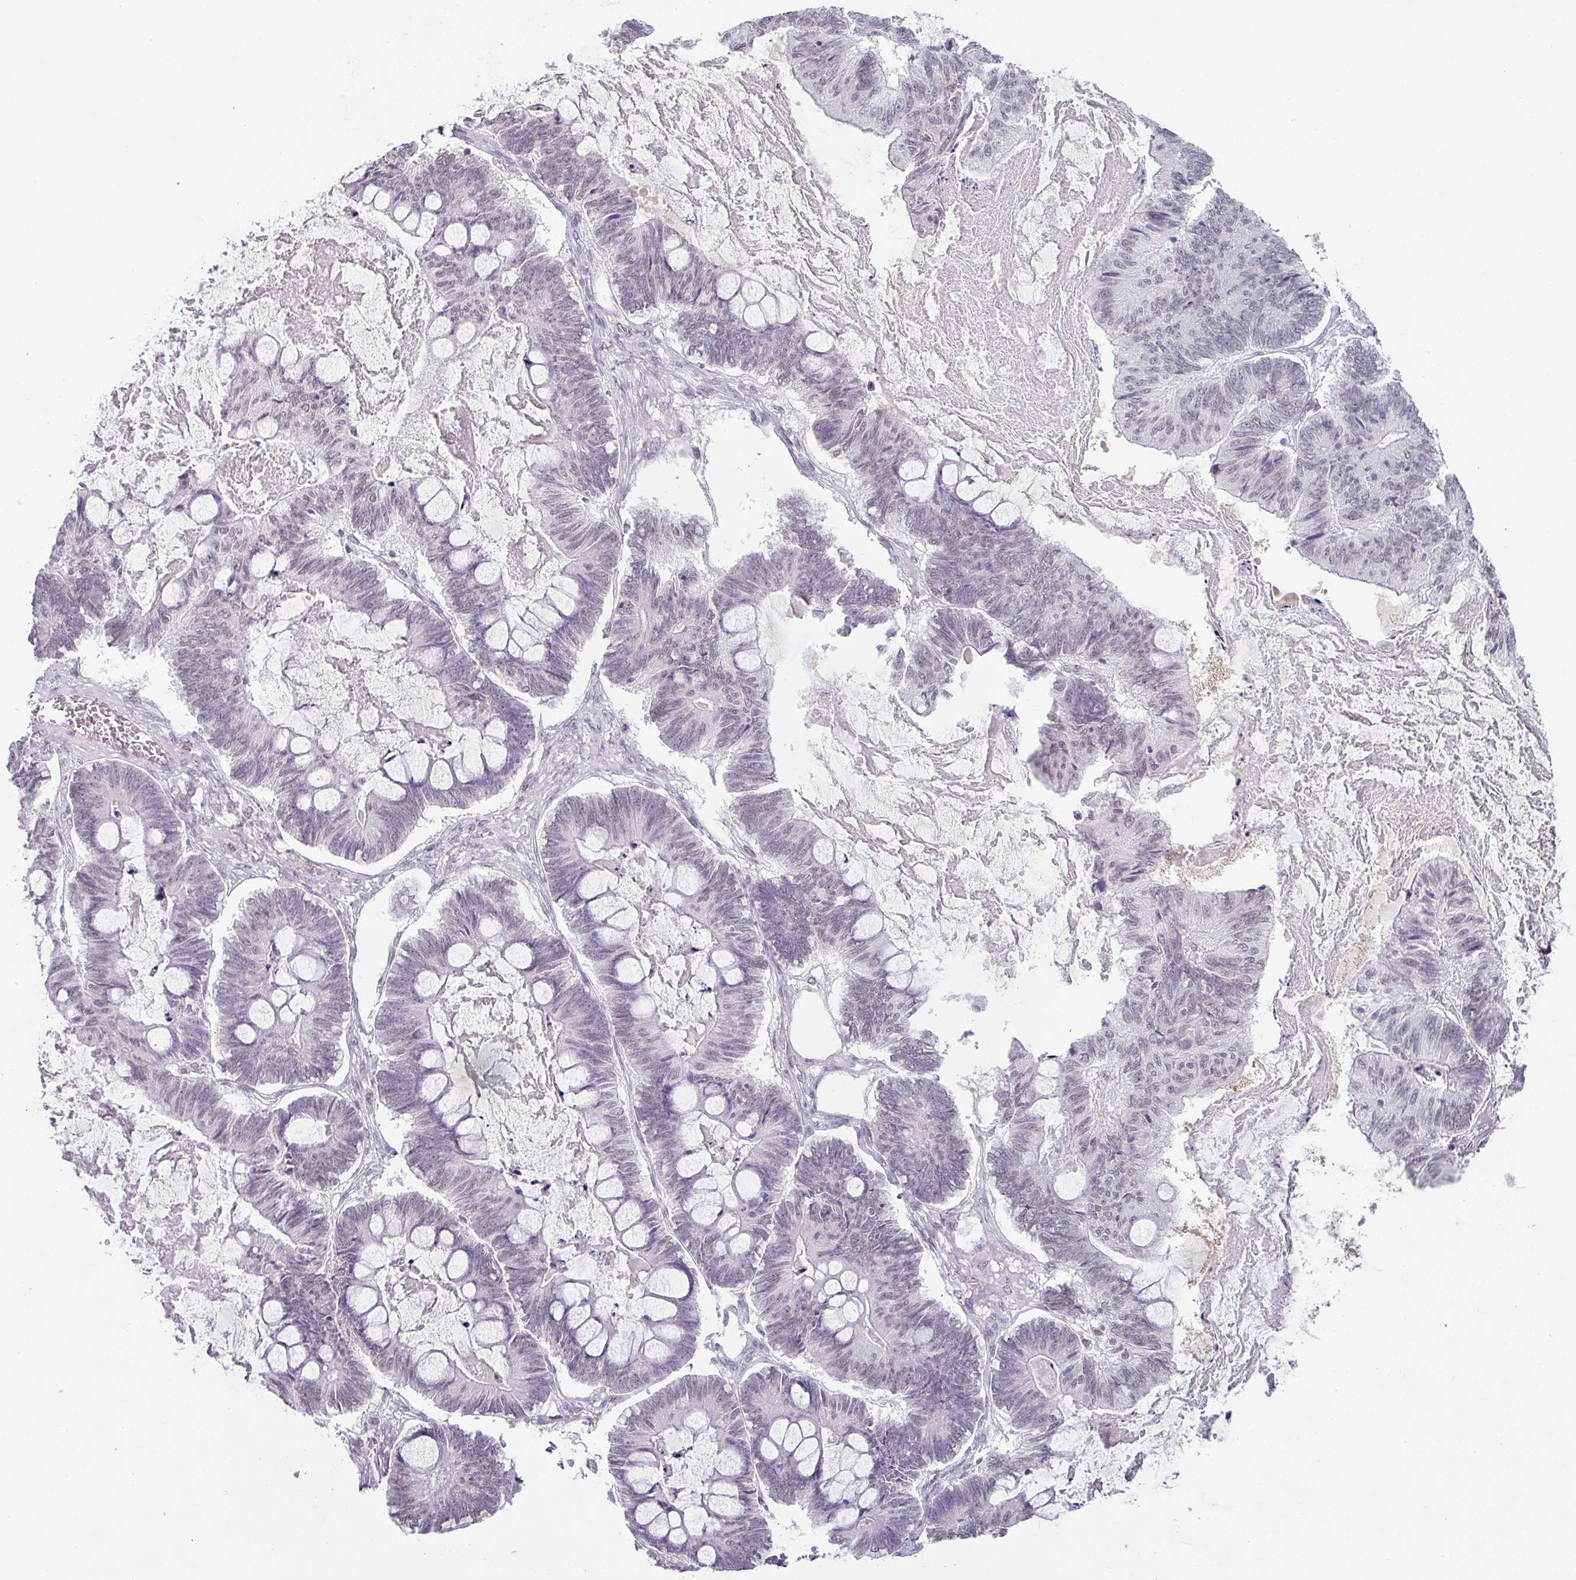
{"staining": {"intensity": "weak", "quantity": "<25%", "location": "nuclear"}, "tissue": "ovarian cancer", "cell_type": "Tumor cells", "image_type": "cancer", "snomed": [{"axis": "morphology", "description": "Cystadenocarcinoma, mucinous, NOS"}, {"axis": "topography", "description": "Ovary"}], "caption": "Tumor cells show no significant protein staining in ovarian cancer (mucinous cystadenocarcinoma).", "gene": "C1QB", "patient": {"sex": "female", "age": 61}}